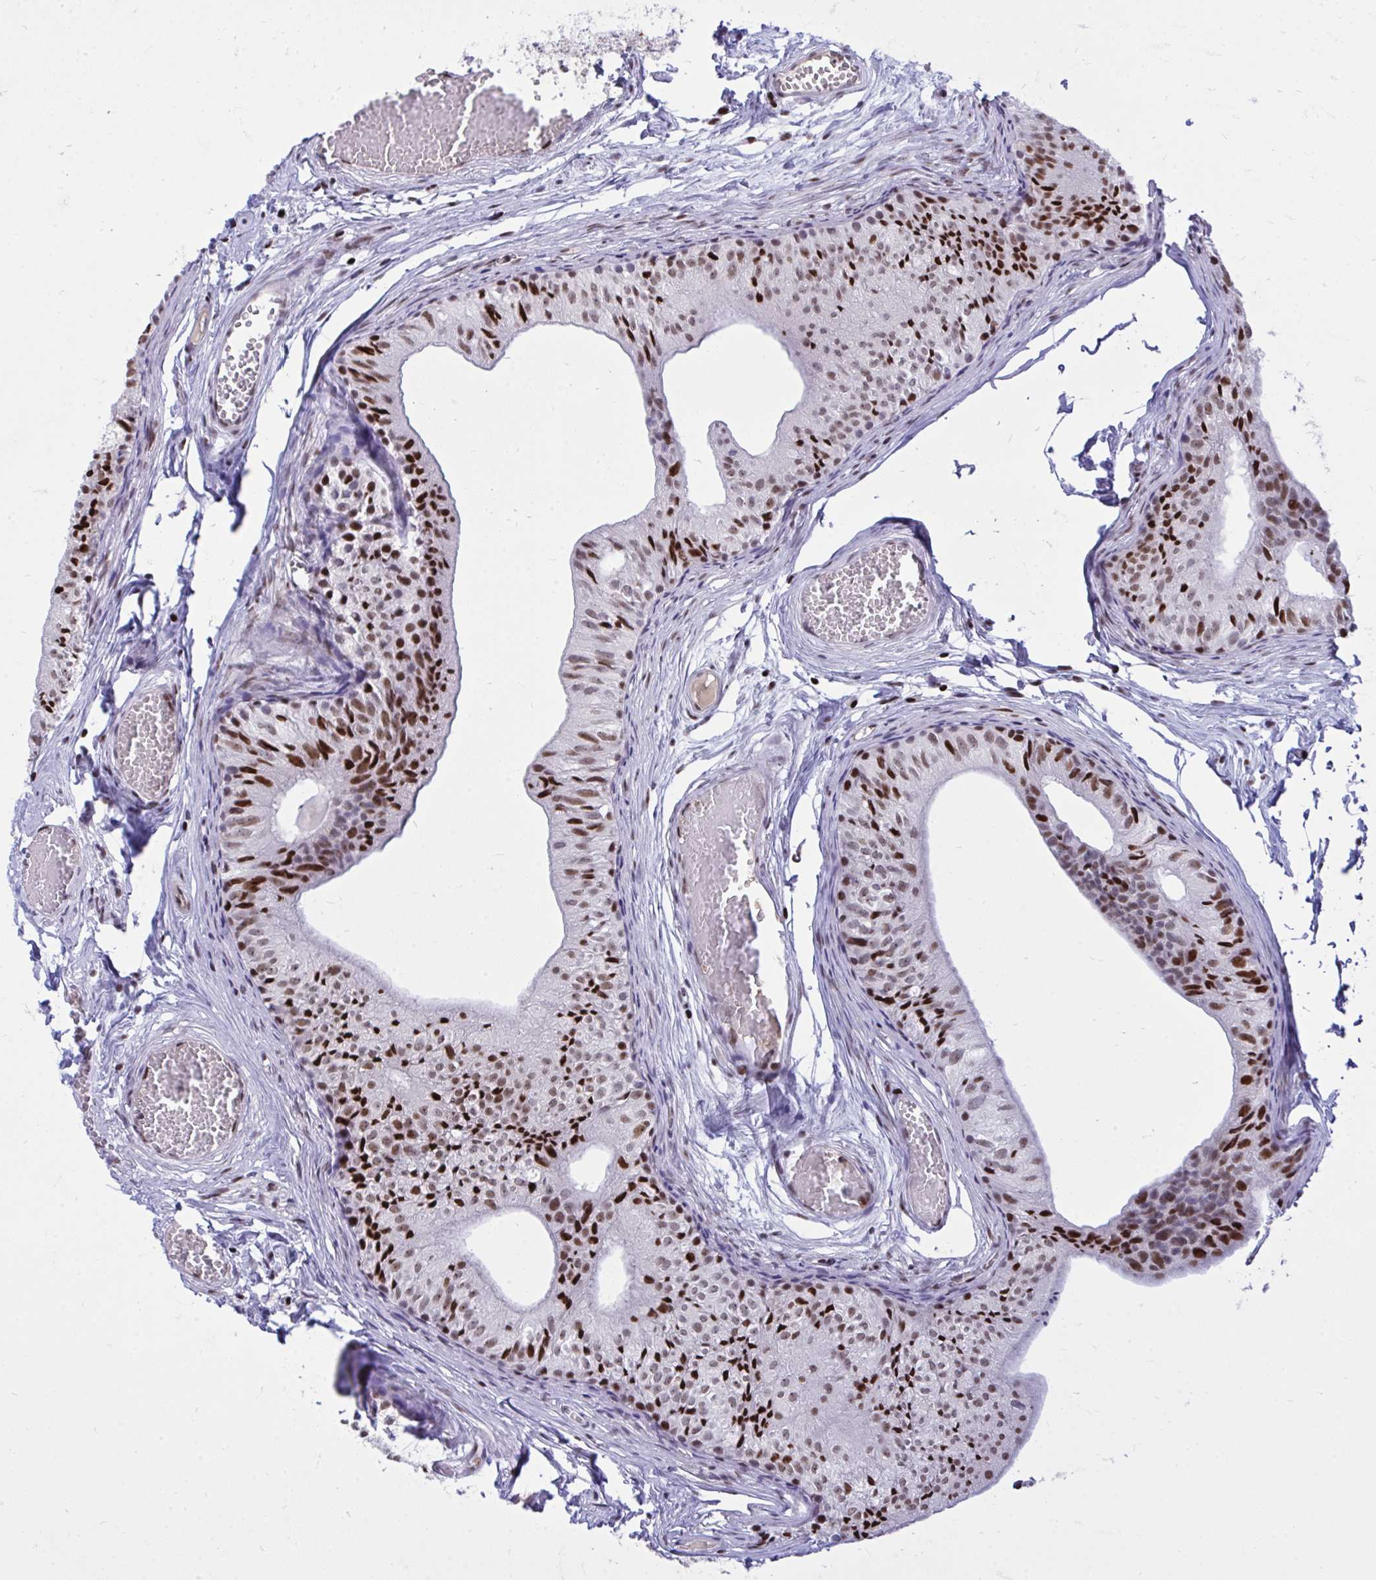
{"staining": {"intensity": "strong", "quantity": "25%-75%", "location": "nuclear"}, "tissue": "epididymis", "cell_type": "Glandular cells", "image_type": "normal", "snomed": [{"axis": "morphology", "description": "Normal tissue, NOS"}, {"axis": "topography", "description": "Epididymis"}], "caption": "Epididymis stained with a brown dye shows strong nuclear positive expression in approximately 25%-75% of glandular cells.", "gene": "C14orf39", "patient": {"sex": "male", "age": 25}}